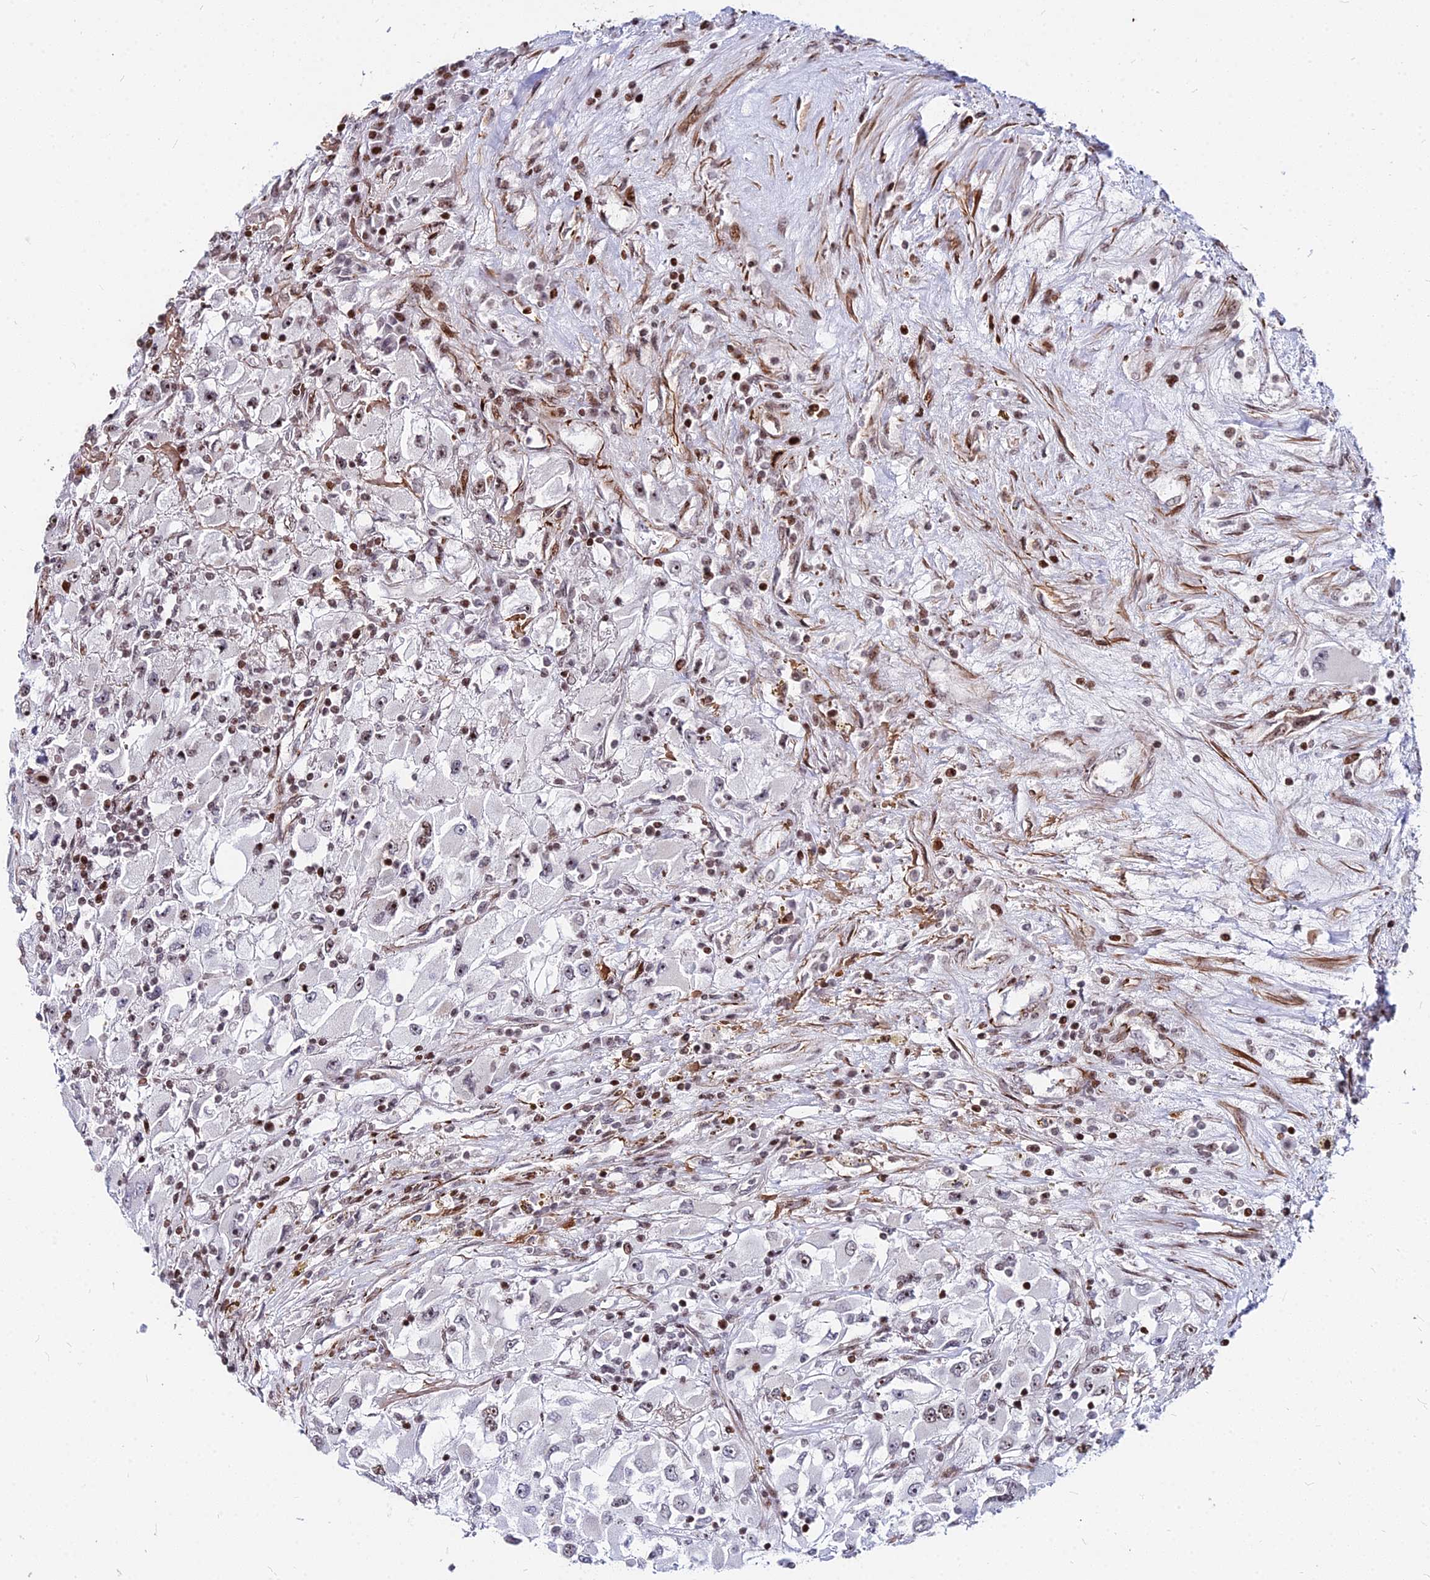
{"staining": {"intensity": "weak", "quantity": "<25%", "location": "nuclear"}, "tissue": "renal cancer", "cell_type": "Tumor cells", "image_type": "cancer", "snomed": [{"axis": "morphology", "description": "Adenocarcinoma, NOS"}, {"axis": "topography", "description": "Kidney"}], "caption": "Immunohistochemical staining of human renal adenocarcinoma exhibits no significant positivity in tumor cells.", "gene": "NYAP2", "patient": {"sex": "female", "age": 52}}